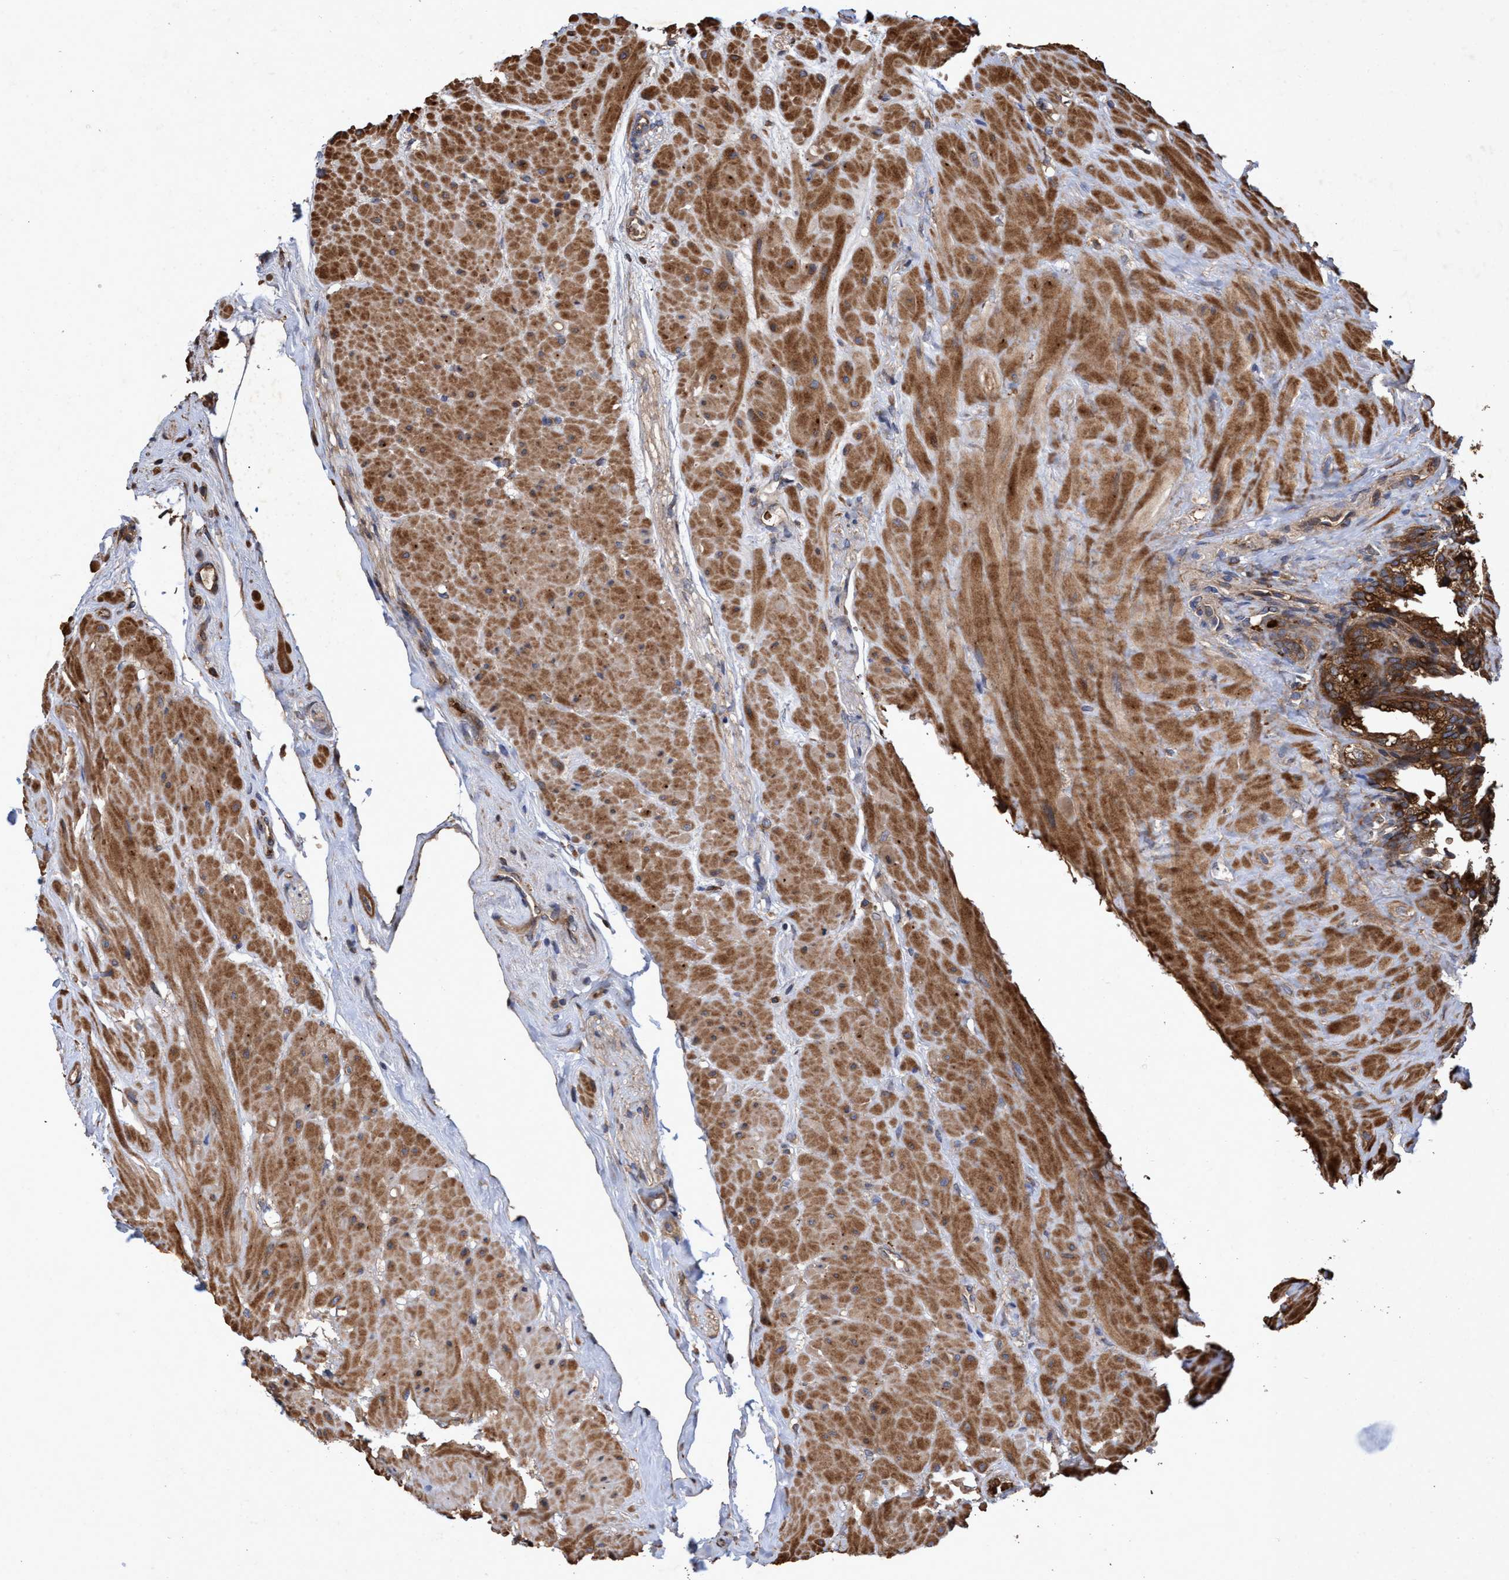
{"staining": {"intensity": "moderate", "quantity": ">75%", "location": "cytoplasmic/membranous"}, "tissue": "seminal vesicle", "cell_type": "Glandular cells", "image_type": "normal", "snomed": [{"axis": "morphology", "description": "Normal tissue, NOS"}, {"axis": "topography", "description": "Seminal veicle"}], "caption": "DAB immunohistochemical staining of benign seminal vesicle displays moderate cytoplasmic/membranous protein staining in approximately >75% of glandular cells.", "gene": "CHMP6", "patient": {"sex": "male", "age": 68}}